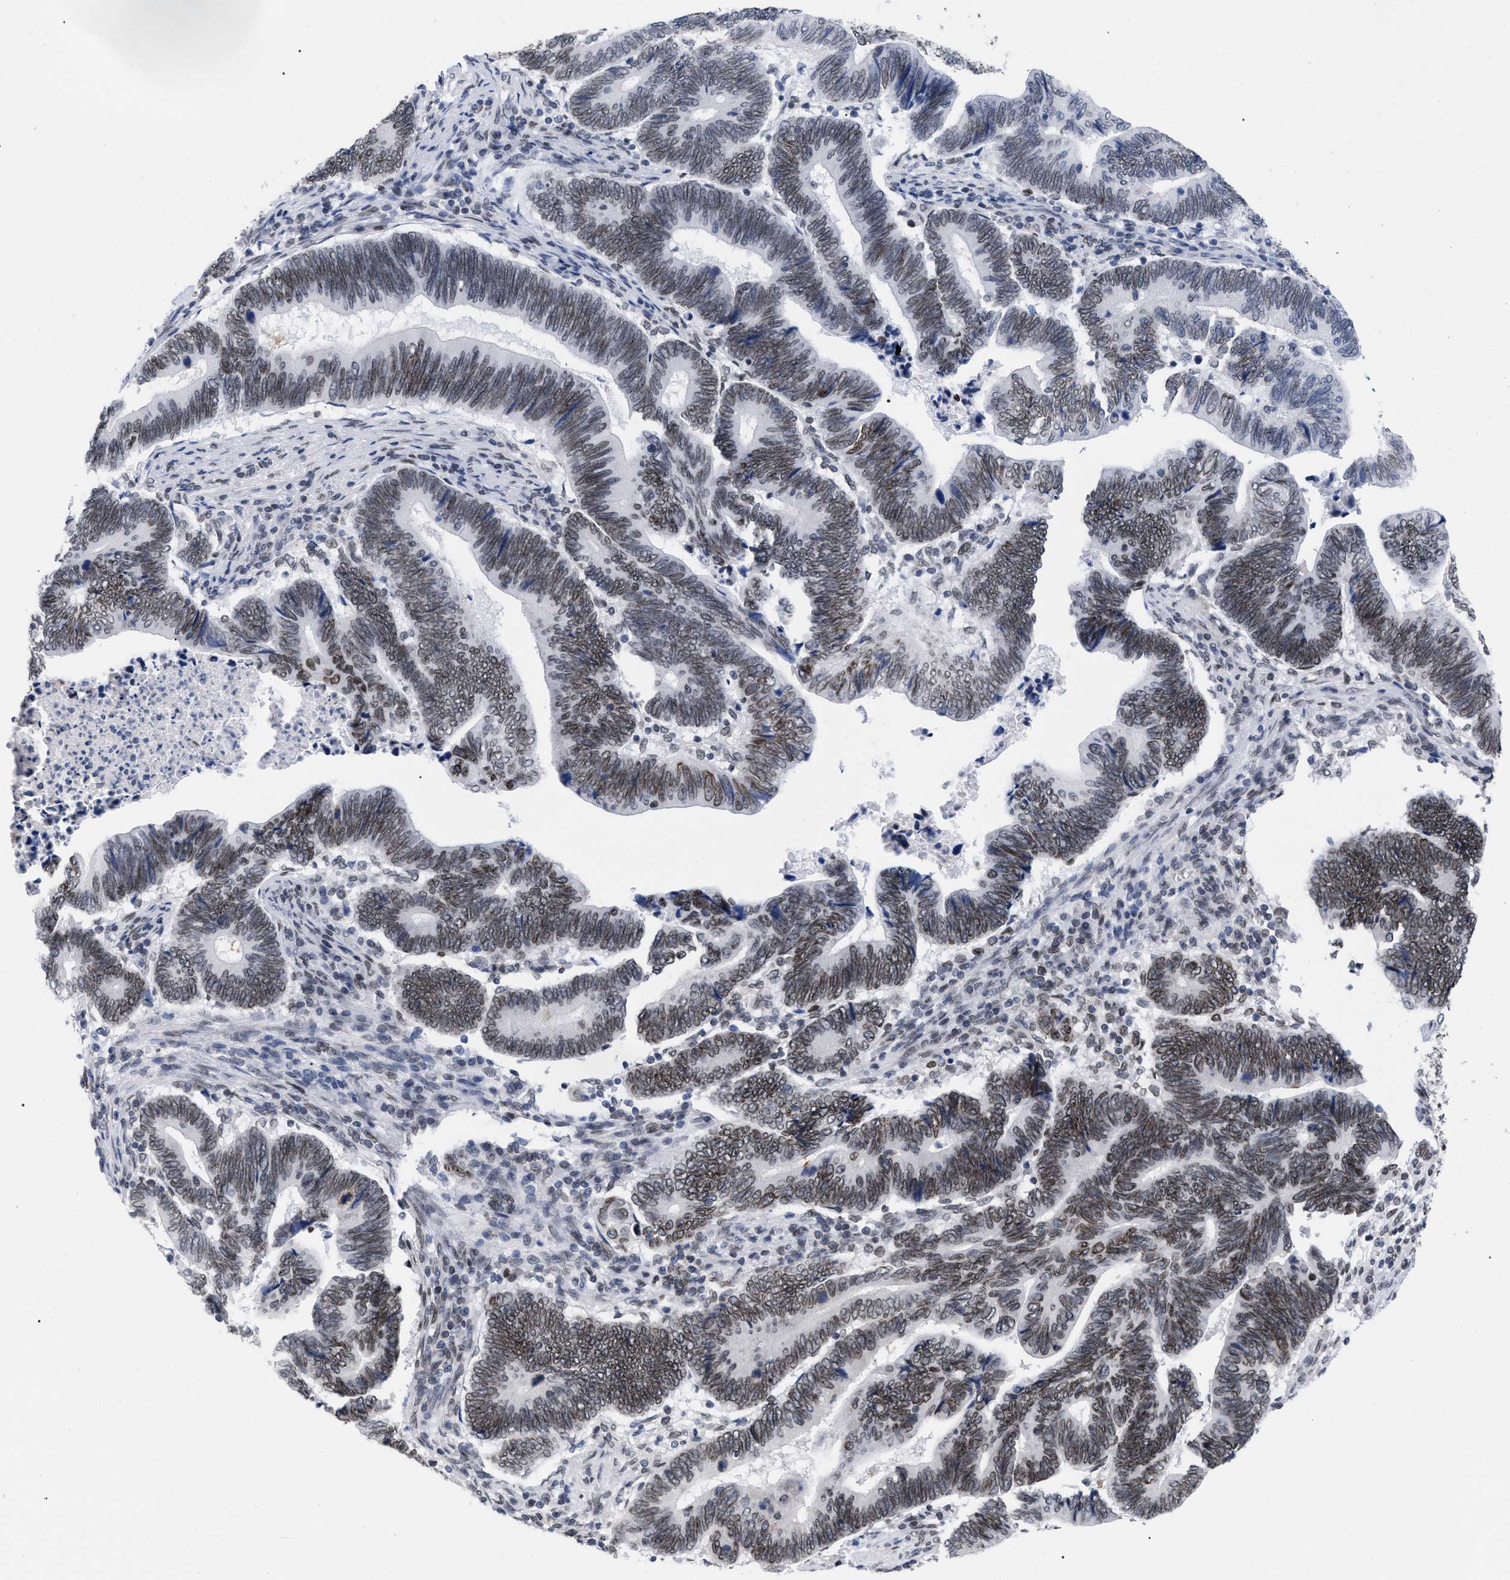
{"staining": {"intensity": "moderate", "quantity": ">75%", "location": "cytoplasmic/membranous,nuclear"}, "tissue": "pancreatic cancer", "cell_type": "Tumor cells", "image_type": "cancer", "snomed": [{"axis": "morphology", "description": "Adenocarcinoma, NOS"}, {"axis": "topography", "description": "Pancreas"}], "caption": "A photomicrograph showing moderate cytoplasmic/membranous and nuclear positivity in approximately >75% of tumor cells in pancreatic adenocarcinoma, as visualized by brown immunohistochemical staining.", "gene": "TPR", "patient": {"sex": "female", "age": 70}}